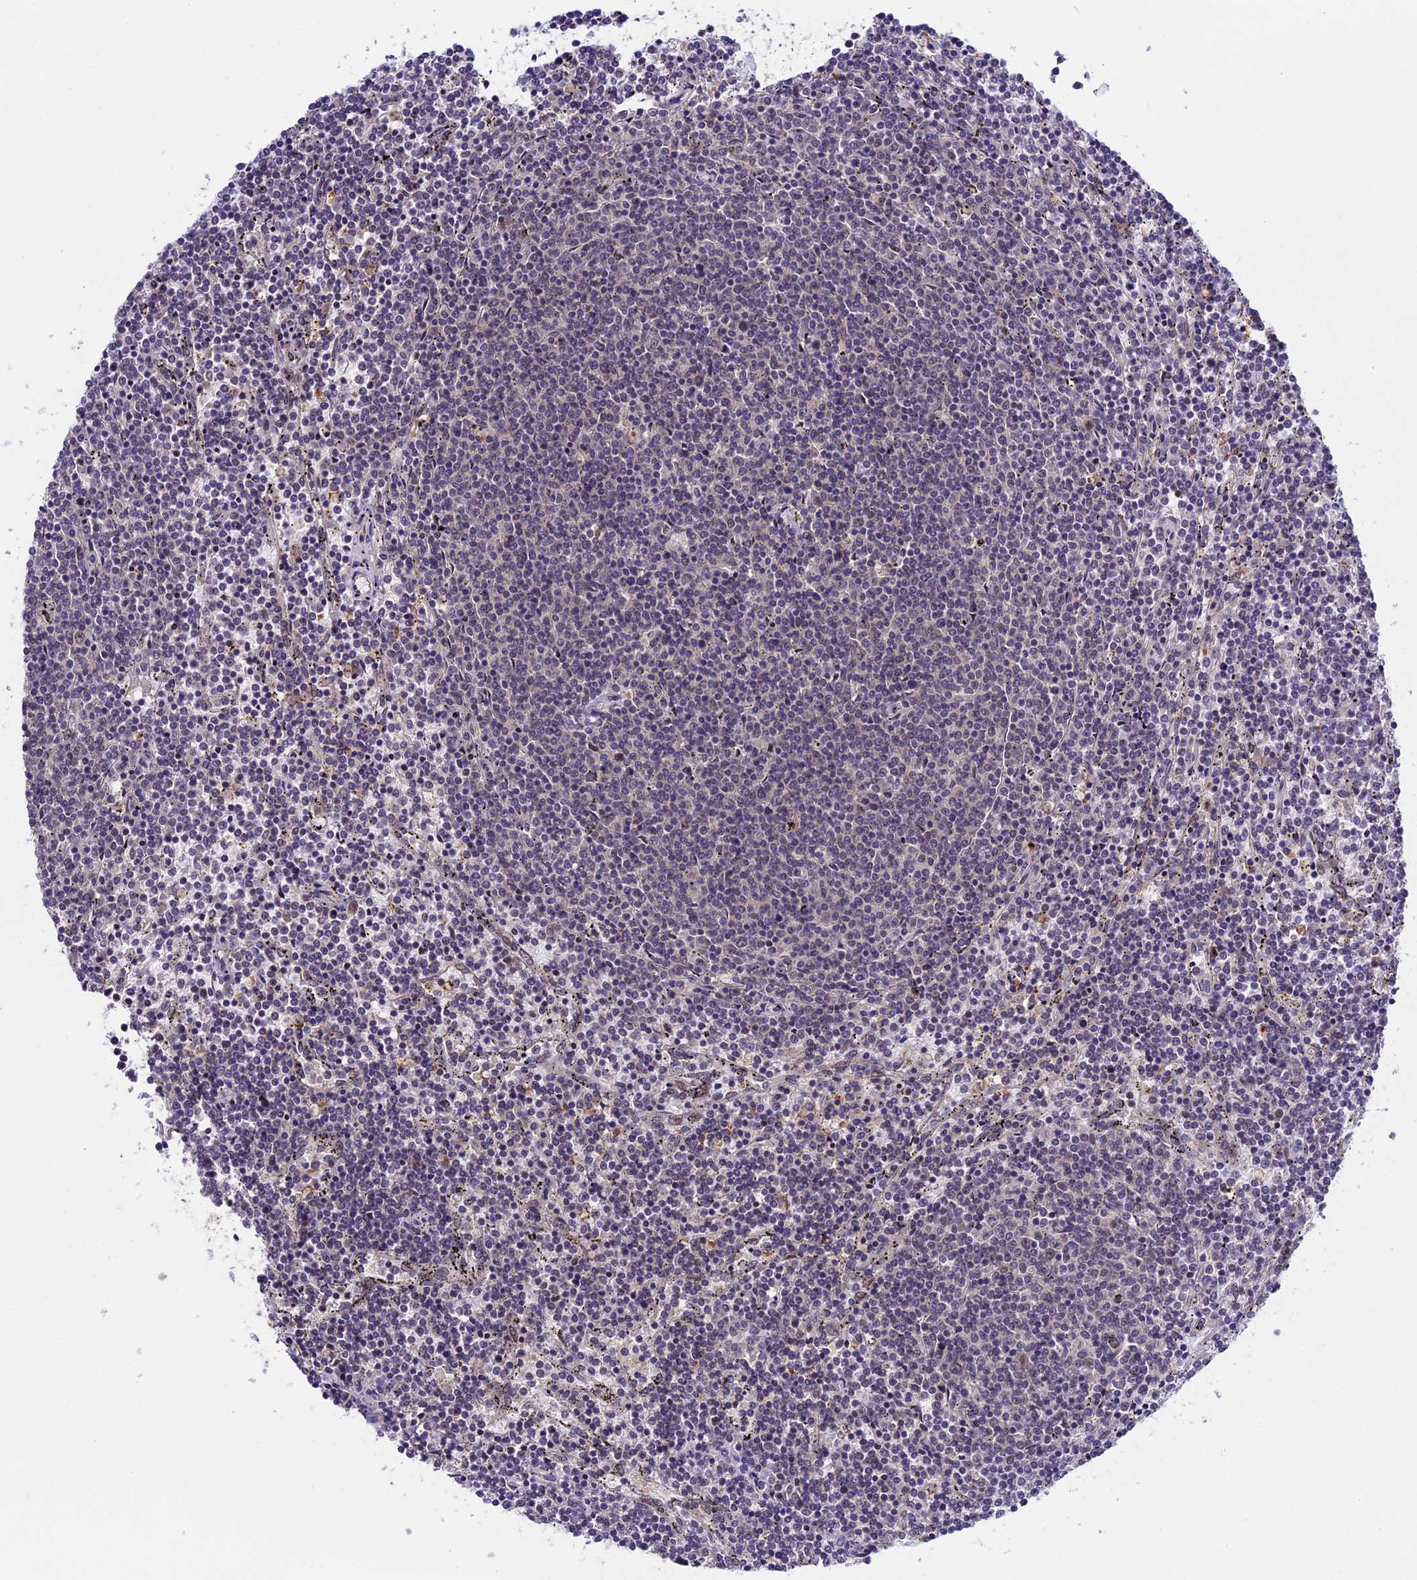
{"staining": {"intensity": "negative", "quantity": "none", "location": "none"}, "tissue": "lymphoma", "cell_type": "Tumor cells", "image_type": "cancer", "snomed": [{"axis": "morphology", "description": "Malignant lymphoma, non-Hodgkin's type, Low grade"}, {"axis": "topography", "description": "Spleen"}], "caption": "Immunohistochemistry (IHC) histopathology image of neoplastic tissue: lymphoma stained with DAB reveals no significant protein staining in tumor cells.", "gene": "SIPA1L3", "patient": {"sex": "female", "age": 50}}